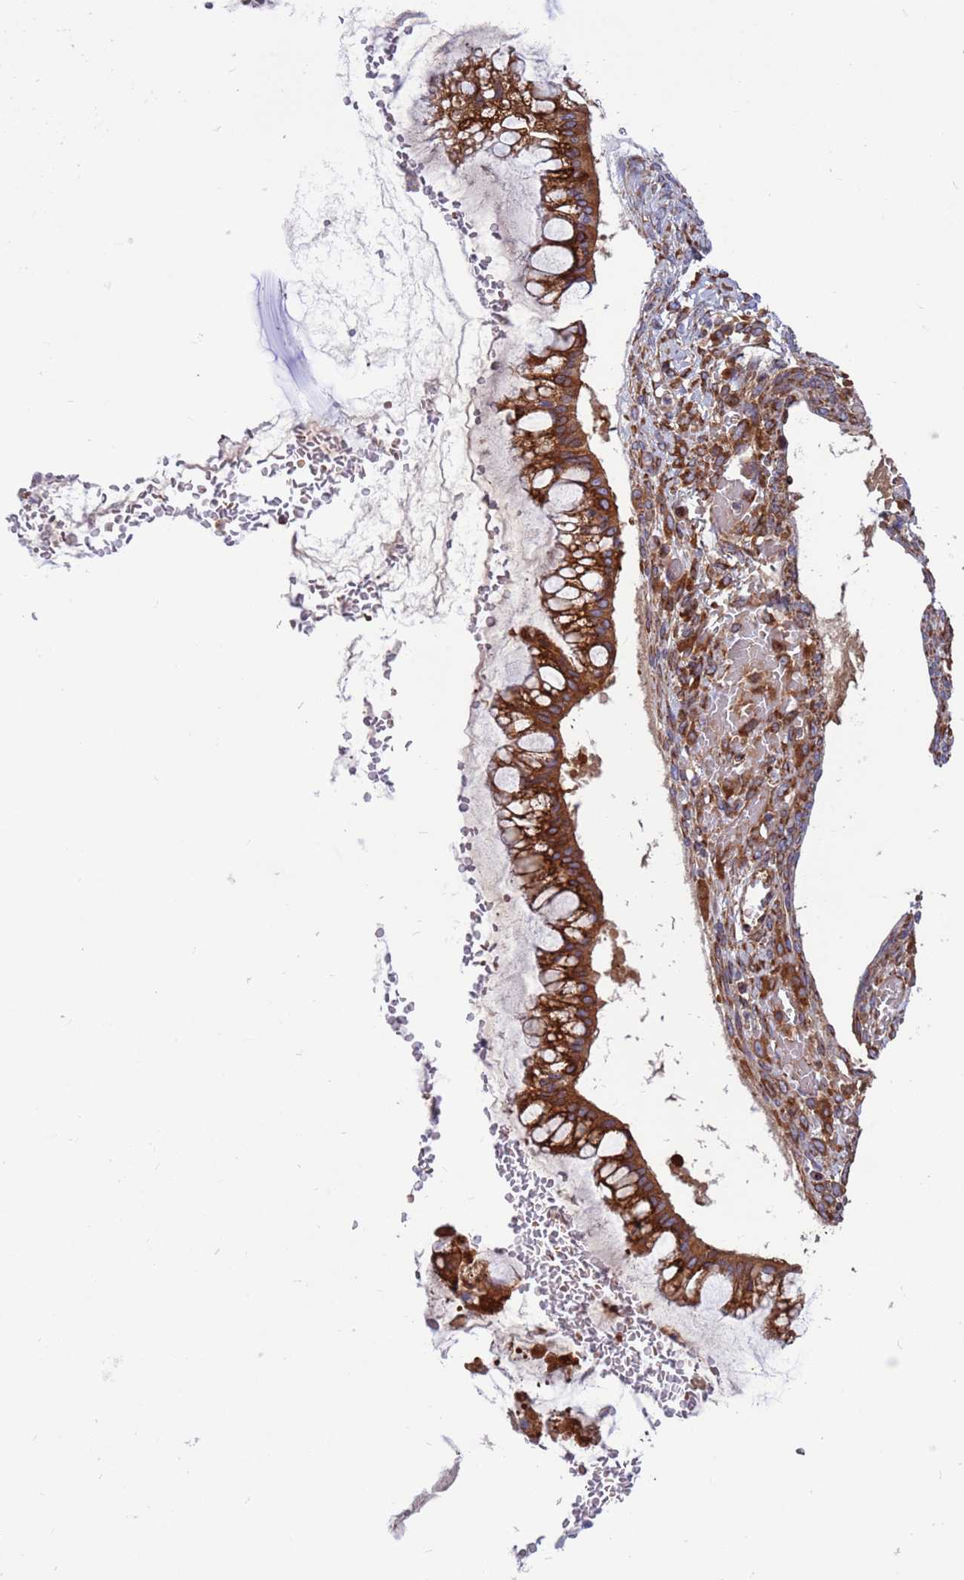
{"staining": {"intensity": "strong", "quantity": ">75%", "location": "cytoplasmic/membranous"}, "tissue": "ovarian cancer", "cell_type": "Tumor cells", "image_type": "cancer", "snomed": [{"axis": "morphology", "description": "Cystadenocarcinoma, mucinous, NOS"}, {"axis": "topography", "description": "Ovary"}], "caption": "Human ovarian cancer stained for a protein (brown) reveals strong cytoplasmic/membranous positive staining in approximately >75% of tumor cells.", "gene": "ZC3HAV1", "patient": {"sex": "female", "age": 73}}